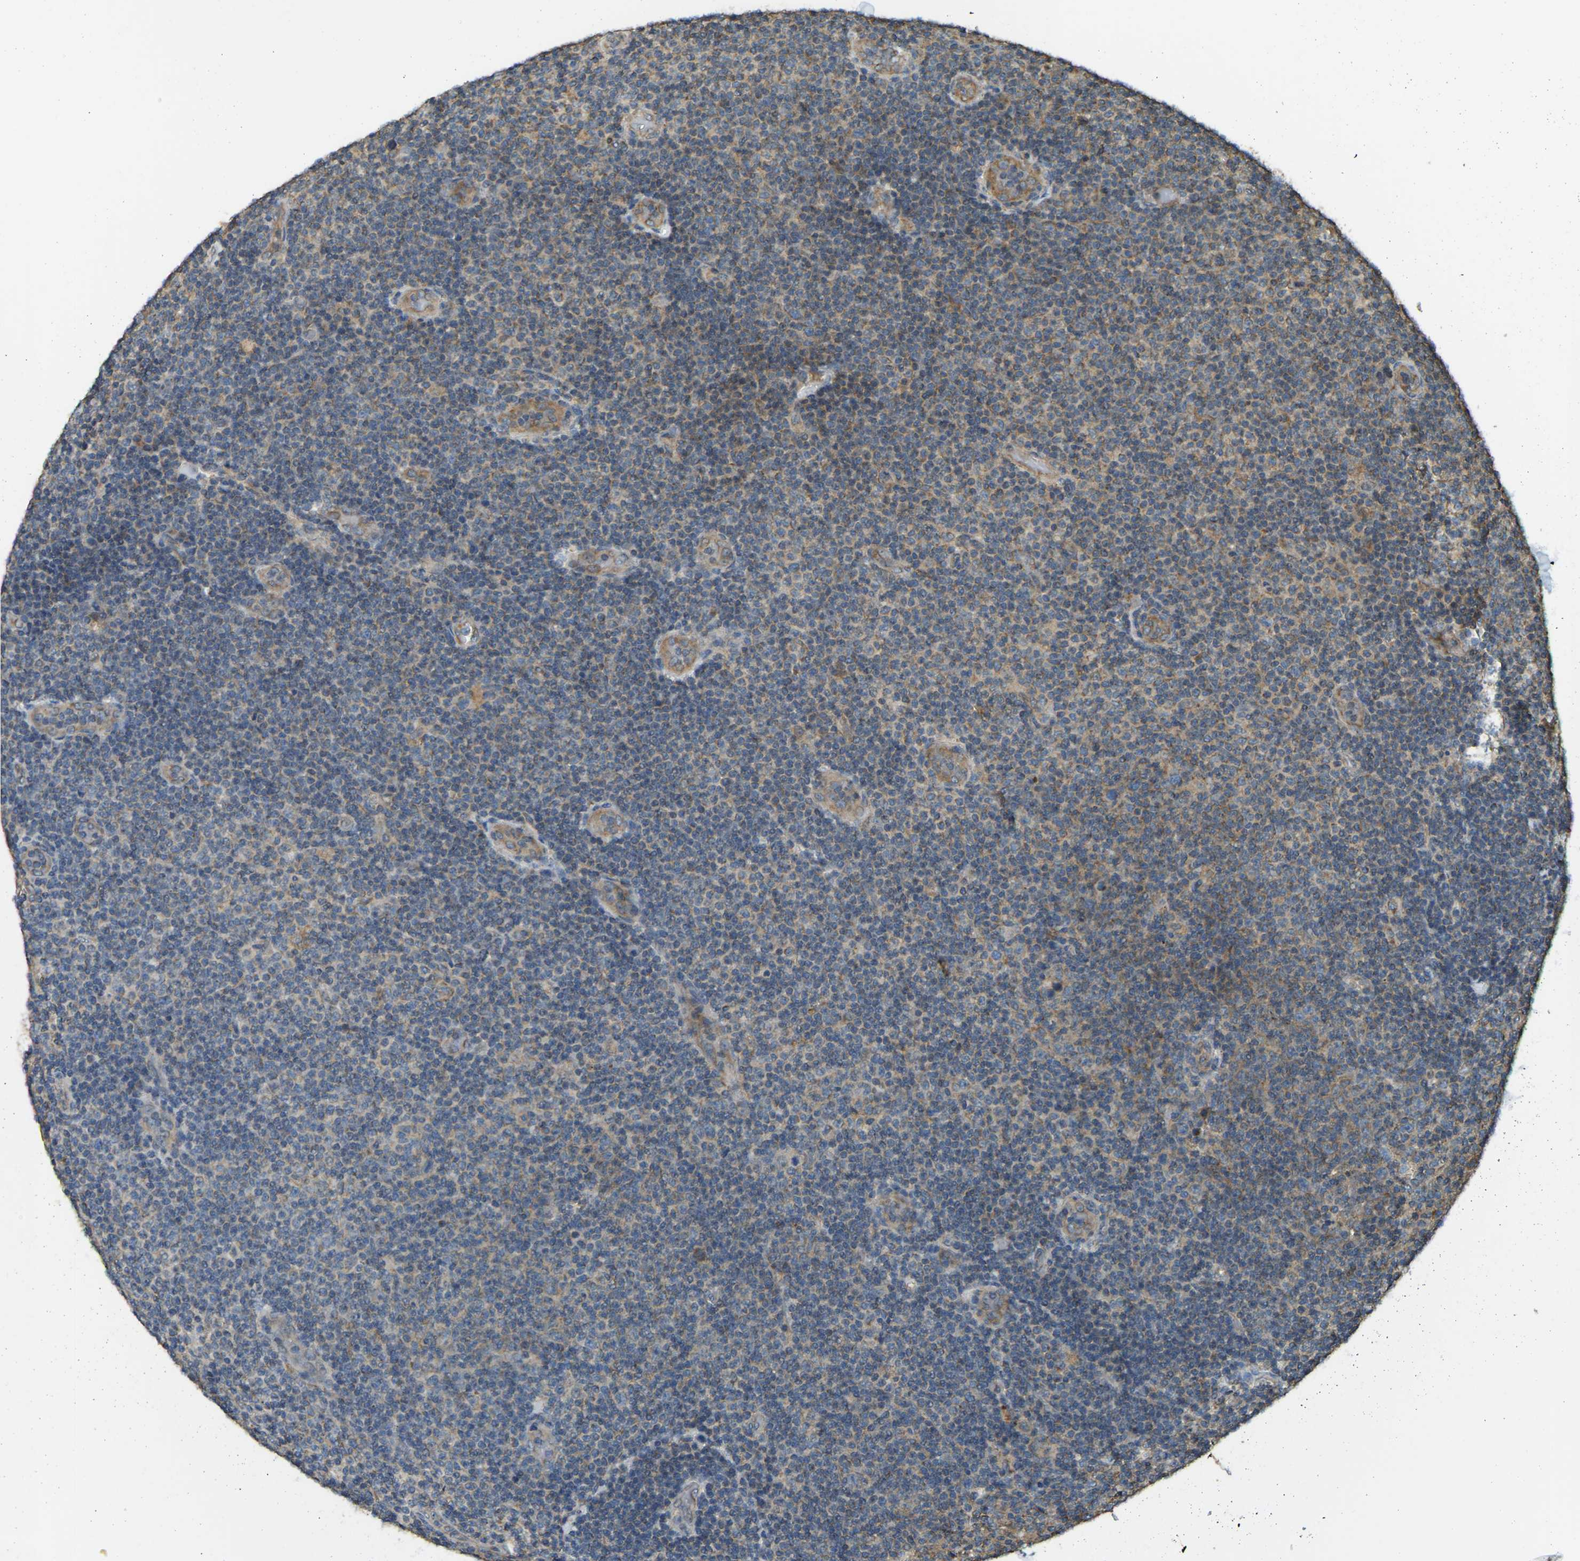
{"staining": {"intensity": "moderate", "quantity": "<25%", "location": "cytoplasmic/membranous"}, "tissue": "lymphoma", "cell_type": "Tumor cells", "image_type": "cancer", "snomed": [{"axis": "morphology", "description": "Malignant lymphoma, non-Hodgkin's type, Low grade"}, {"axis": "topography", "description": "Lymph node"}], "caption": "Immunohistochemistry of human malignant lymphoma, non-Hodgkin's type (low-grade) demonstrates low levels of moderate cytoplasmic/membranous expression in approximately <25% of tumor cells.", "gene": "GNG2", "patient": {"sex": "male", "age": 83}}